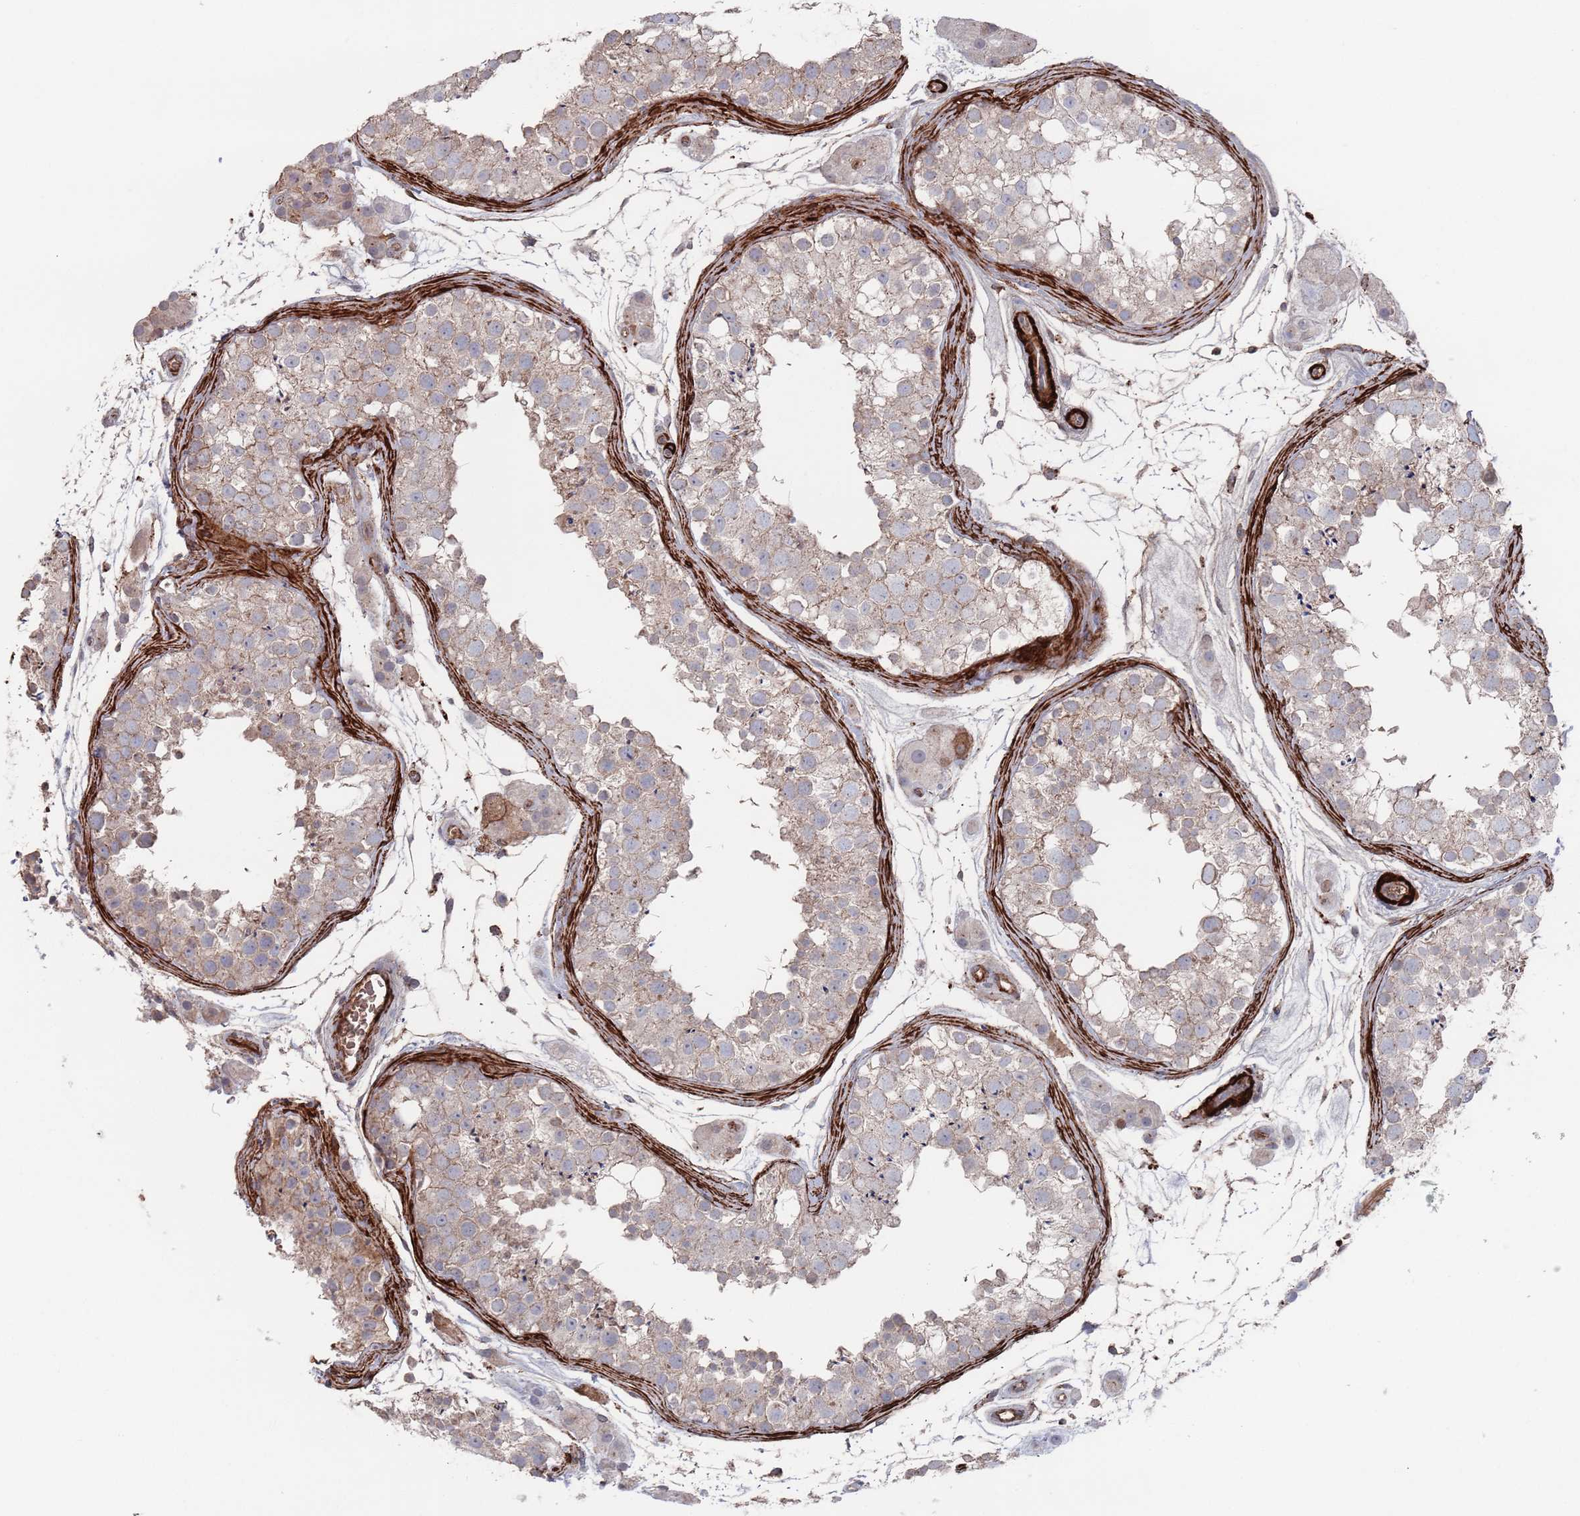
{"staining": {"intensity": "weak", "quantity": "<25%", "location": "nuclear"}, "tissue": "testis", "cell_type": "Cells in seminiferous ducts", "image_type": "normal", "snomed": [{"axis": "morphology", "description": "Normal tissue, NOS"}, {"axis": "topography", "description": "Testis"}], "caption": "There is no significant positivity in cells in seminiferous ducts of testis. (DAB IHC, high magnification).", "gene": "PLEKHA4", "patient": {"sex": "male", "age": 41}}